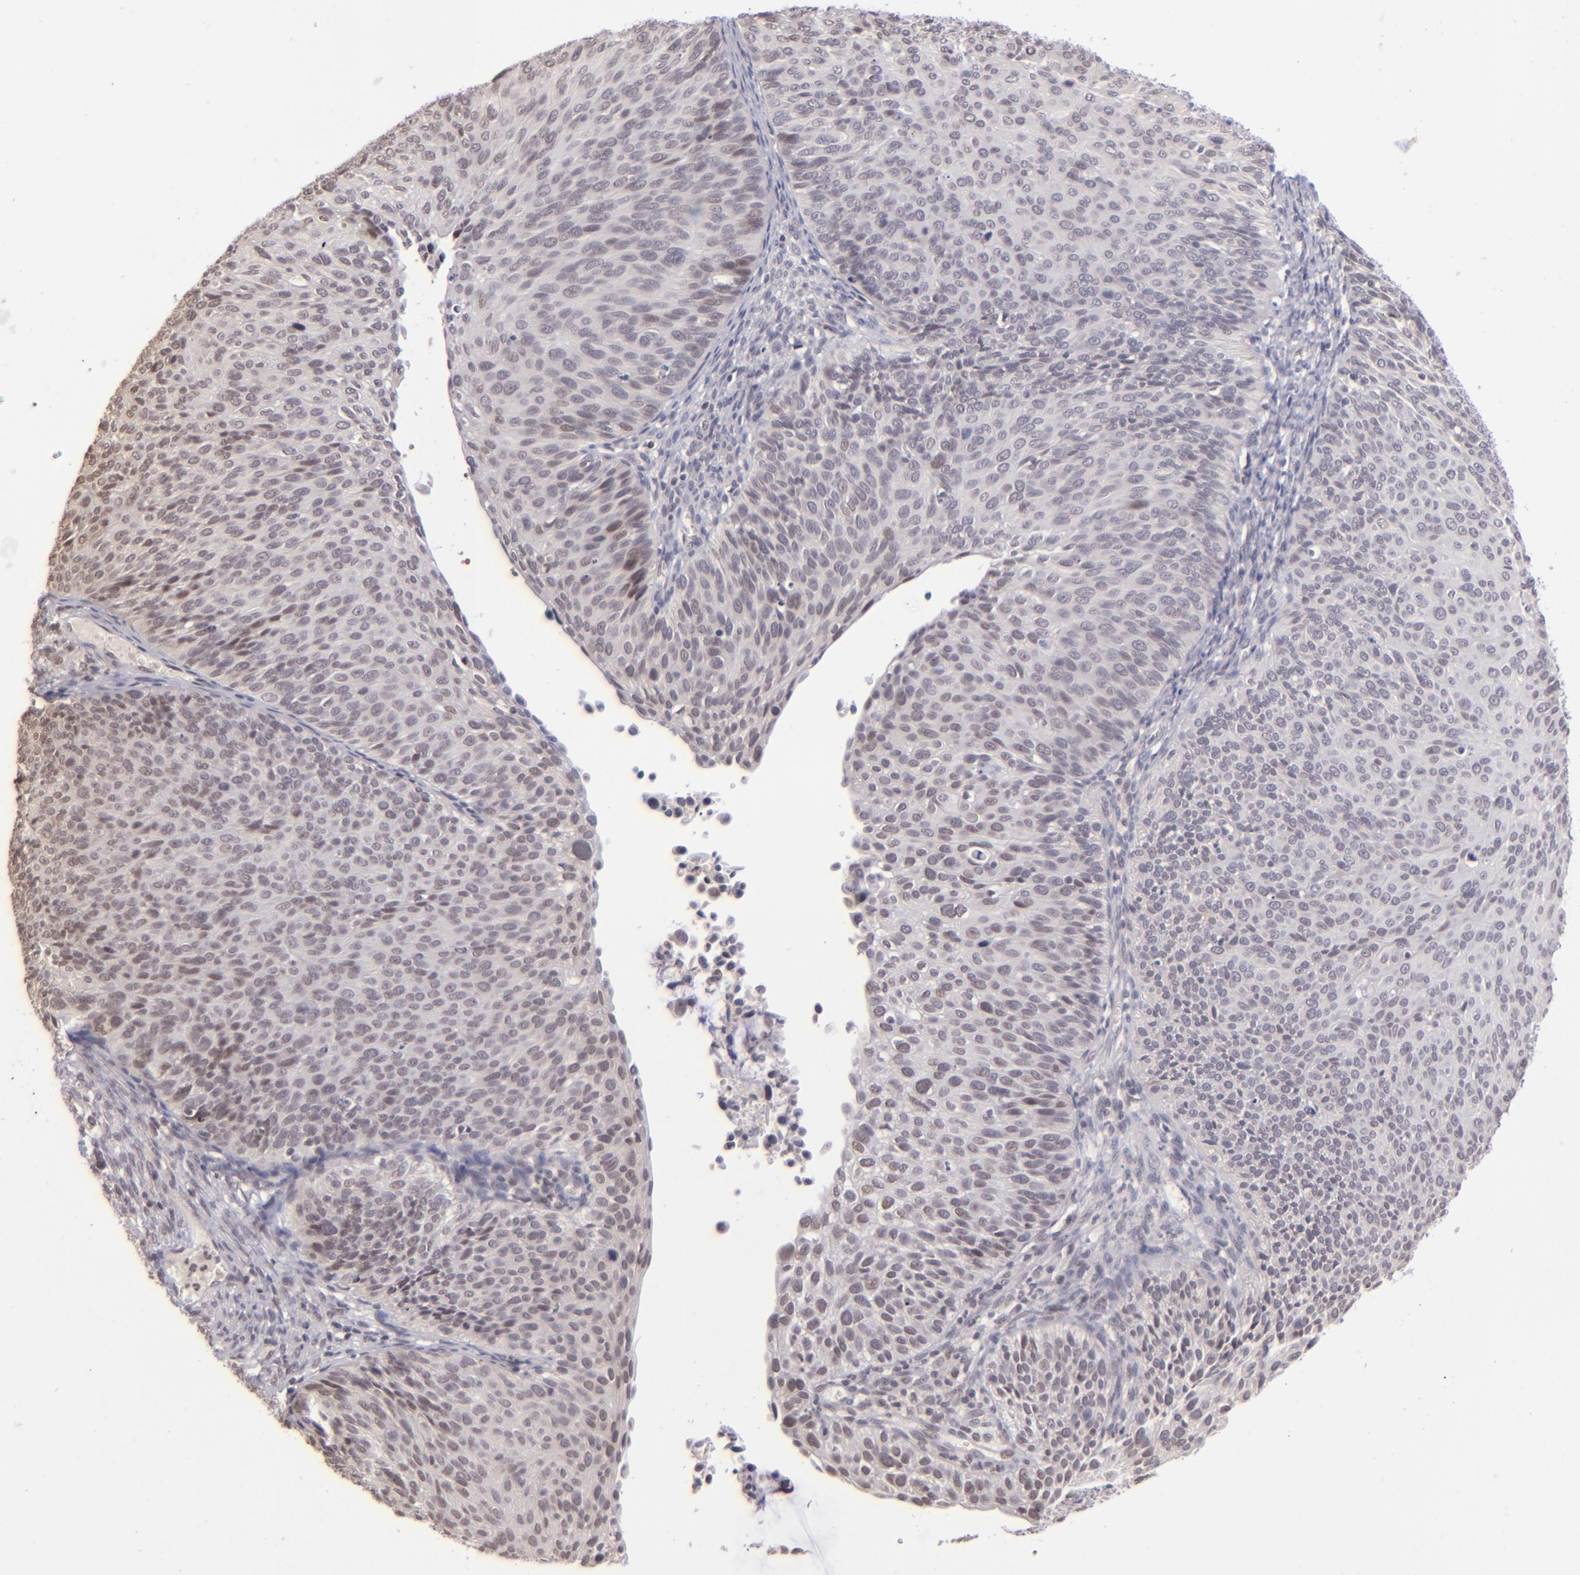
{"staining": {"intensity": "weak", "quantity": "<25%", "location": "nuclear"}, "tissue": "cervical cancer", "cell_type": "Tumor cells", "image_type": "cancer", "snomed": [{"axis": "morphology", "description": "Squamous cell carcinoma, NOS"}, {"axis": "topography", "description": "Cervix"}], "caption": "This is an immunohistochemistry image of human squamous cell carcinoma (cervical). There is no staining in tumor cells.", "gene": "RARB", "patient": {"sex": "female", "age": 36}}